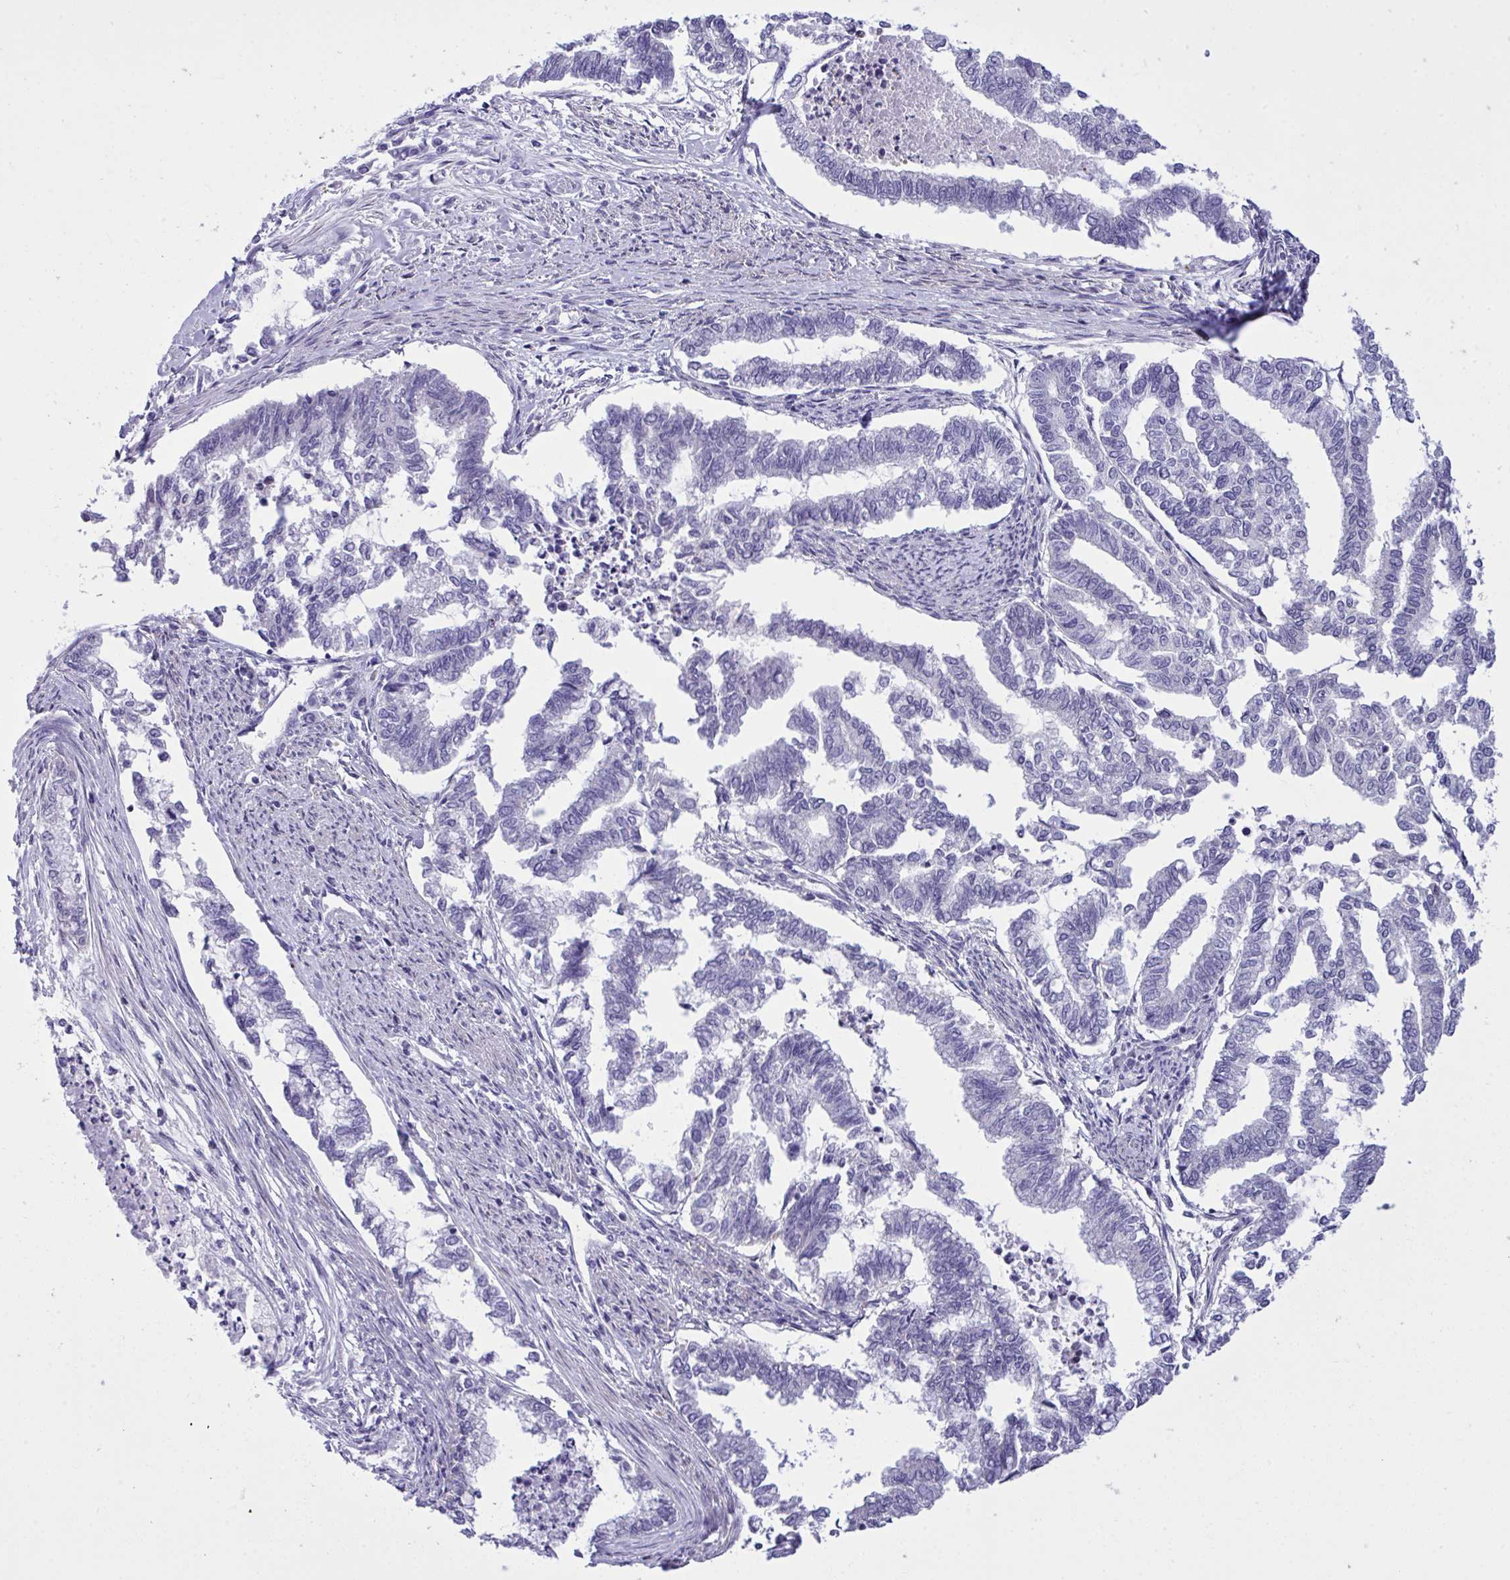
{"staining": {"intensity": "negative", "quantity": "none", "location": "none"}, "tissue": "endometrial cancer", "cell_type": "Tumor cells", "image_type": "cancer", "snomed": [{"axis": "morphology", "description": "Adenocarcinoma, NOS"}, {"axis": "topography", "description": "Endometrium"}], "caption": "DAB (3,3'-diaminobenzidine) immunohistochemical staining of human endometrial cancer displays no significant staining in tumor cells.", "gene": "WDR97", "patient": {"sex": "female", "age": 79}}